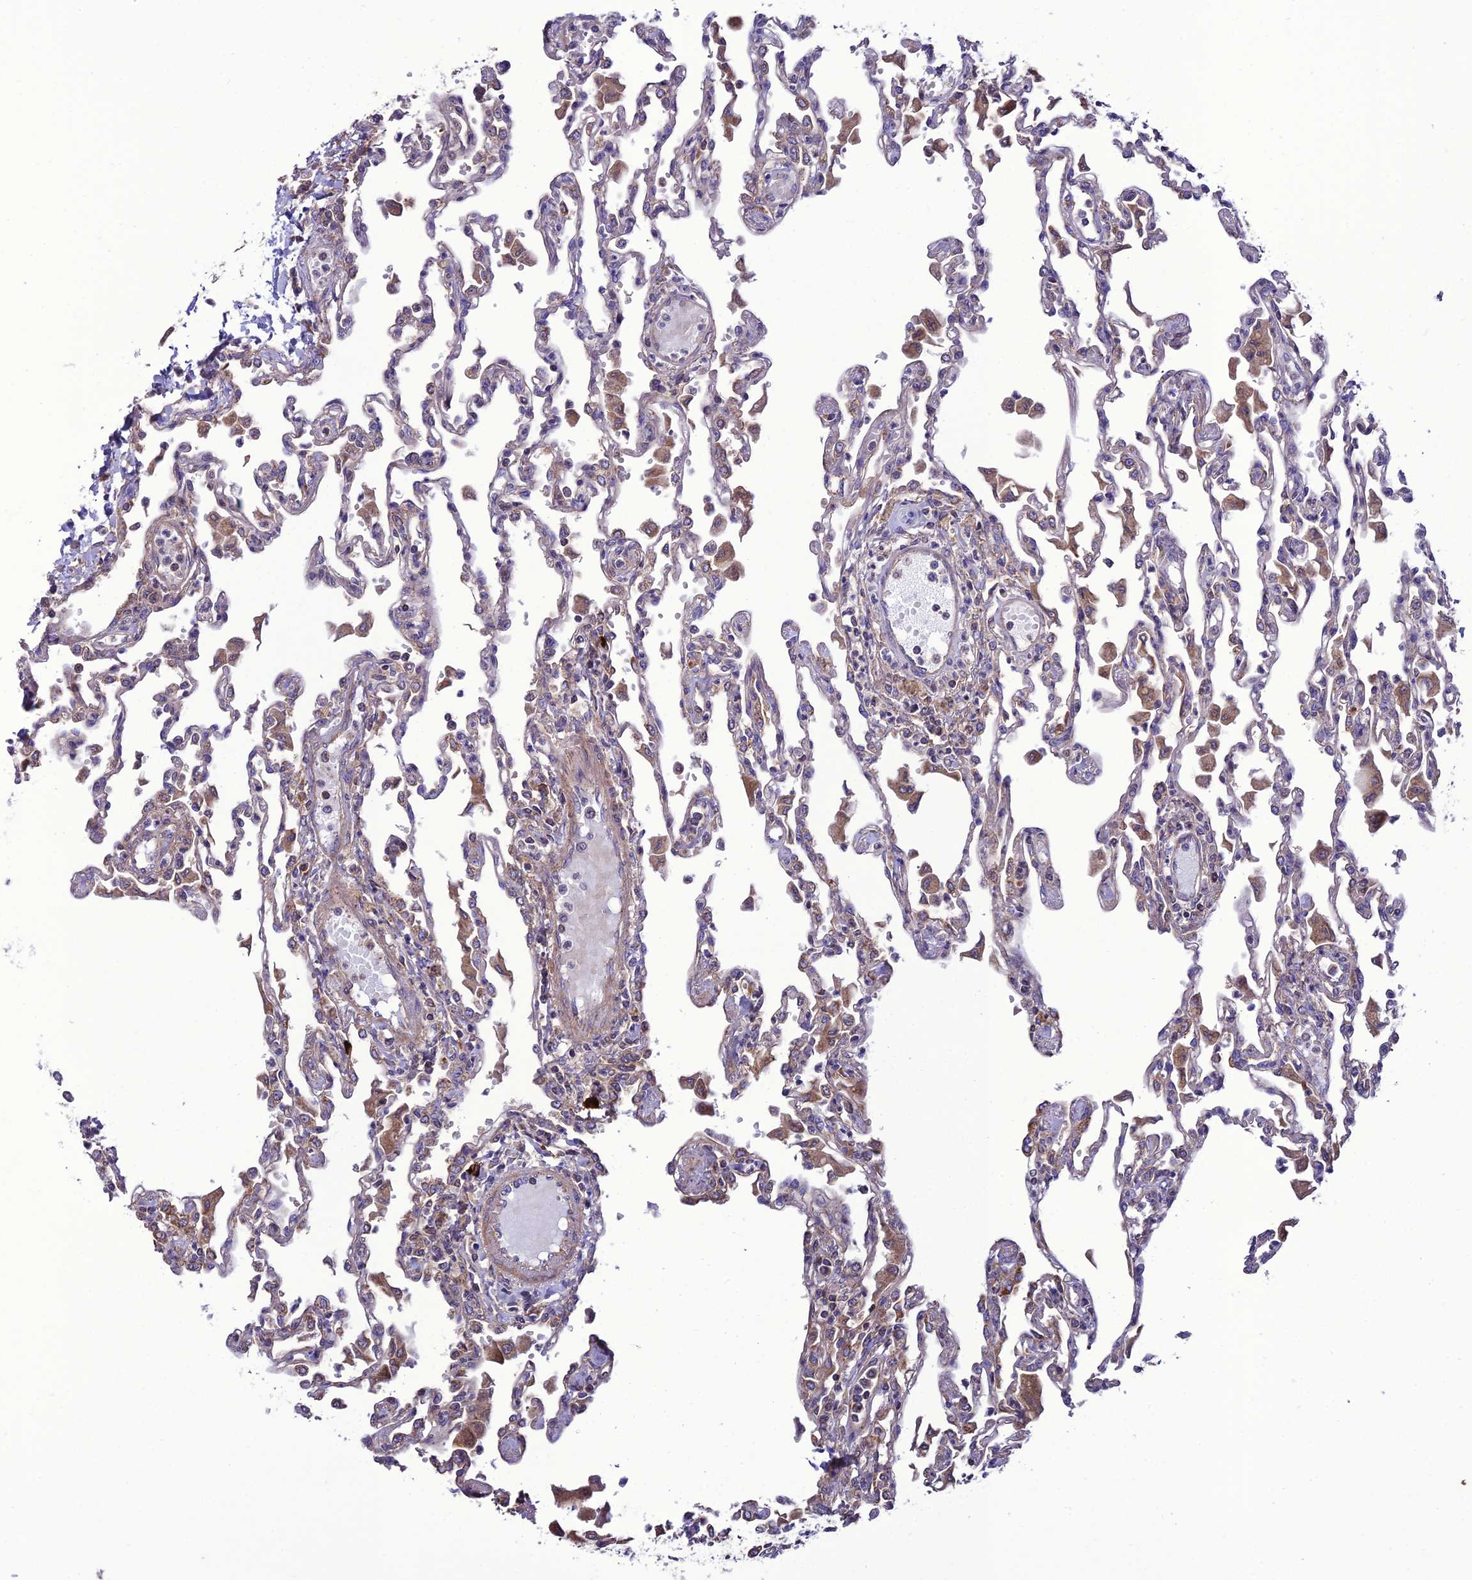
{"staining": {"intensity": "negative", "quantity": "none", "location": "none"}, "tissue": "lung", "cell_type": "Alveolar cells", "image_type": "normal", "snomed": [{"axis": "morphology", "description": "Normal tissue, NOS"}, {"axis": "topography", "description": "Bronchus"}, {"axis": "topography", "description": "Lung"}], "caption": "An immunohistochemistry (IHC) image of normal lung is shown. There is no staining in alveolar cells of lung. The staining was performed using DAB to visualize the protein expression in brown, while the nuclei were stained in blue with hematoxylin (Magnification: 20x).", "gene": "PPIL3", "patient": {"sex": "female", "age": 49}}